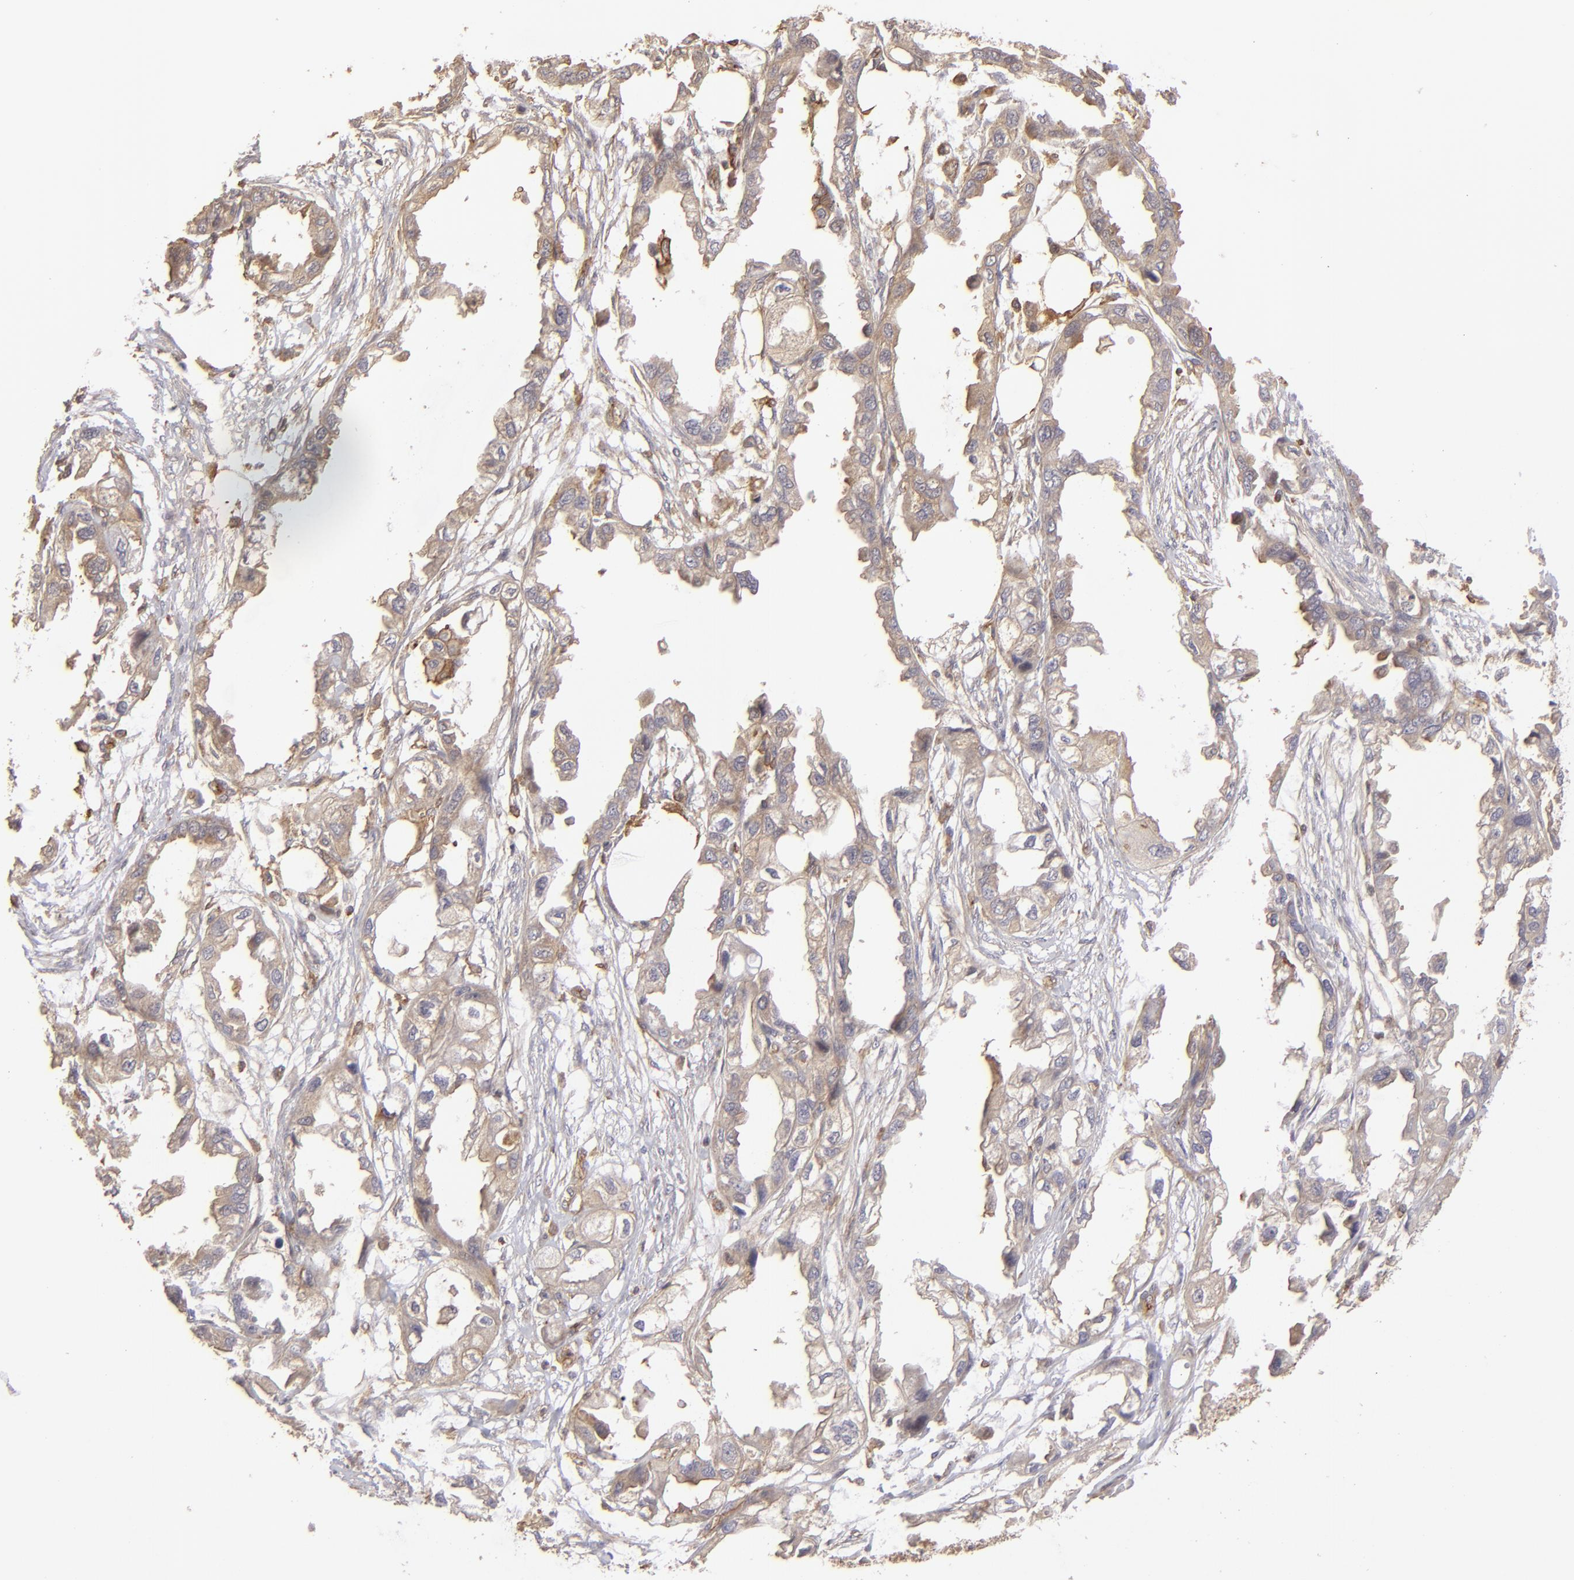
{"staining": {"intensity": "weak", "quantity": ">75%", "location": "cytoplasmic/membranous"}, "tissue": "endometrial cancer", "cell_type": "Tumor cells", "image_type": "cancer", "snomed": [{"axis": "morphology", "description": "Adenocarcinoma, NOS"}, {"axis": "topography", "description": "Endometrium"}], "caption": "An image of human endometrial cancer stained for a protein displays weak cytoplasmic/membranous brown staining in tumor cells.", "gene": "ACTB", "patient": {"sex": "female", "age": 67}}